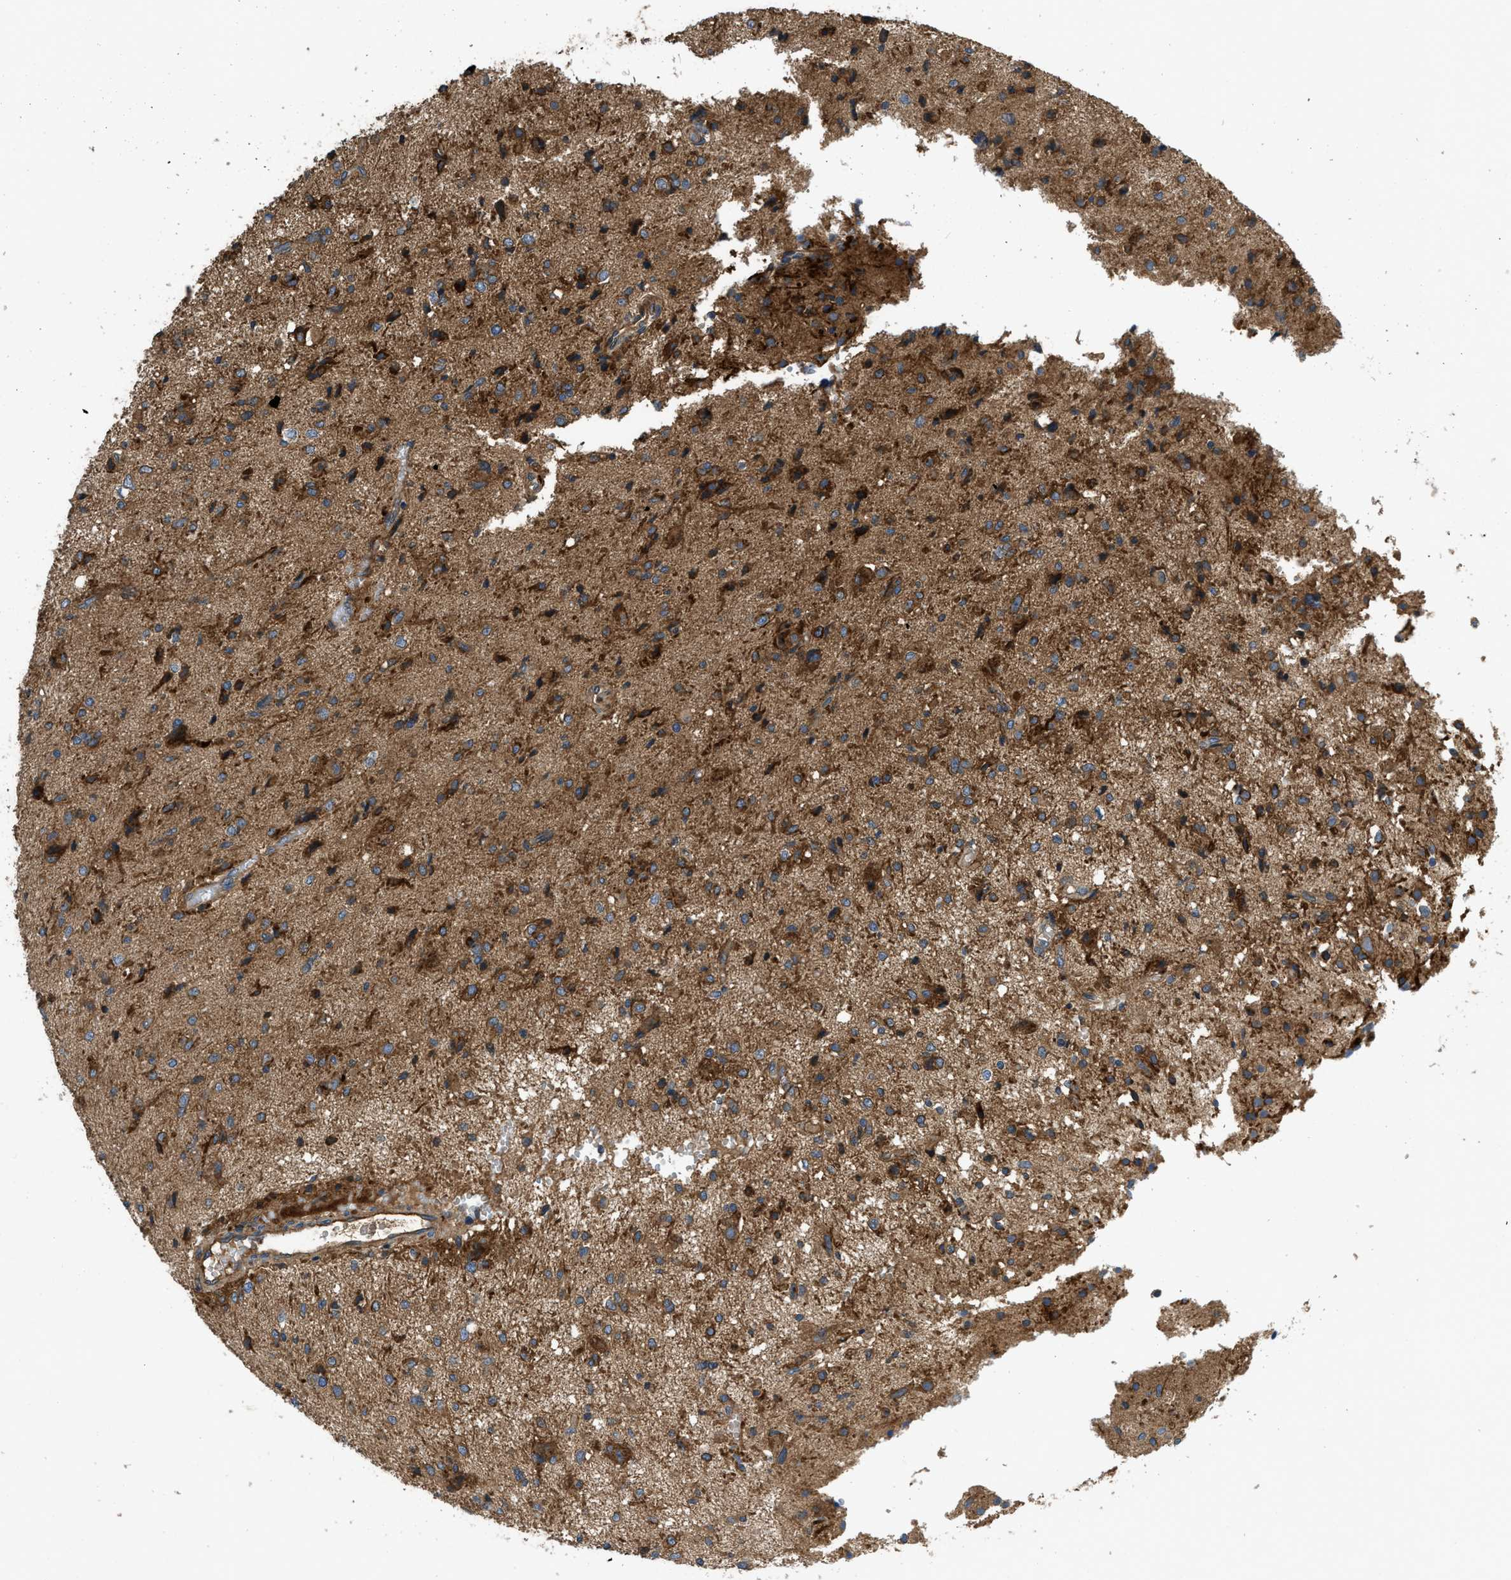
{"staining": {"intensity": "moderate", "quantity": ">75%", "location": "cytoplasmic/membranous"}, "tissue": "glioma", "cell_type": "Tumor cells", "image_type": "cancer", "snomed": [{"axis": "morphology", "description": "Glioma, malignant, High grade"}, {"axis": "topography", "description": "Brain"}], "caption": "There is medium levels of moderate cytoplasmic/membranous positivity in tumor cells of glioma, as demonstrated by immunohistochemical staining (brown color).", "gene": "CNNM3", "patient": {"sex": "female", "age": 59}}